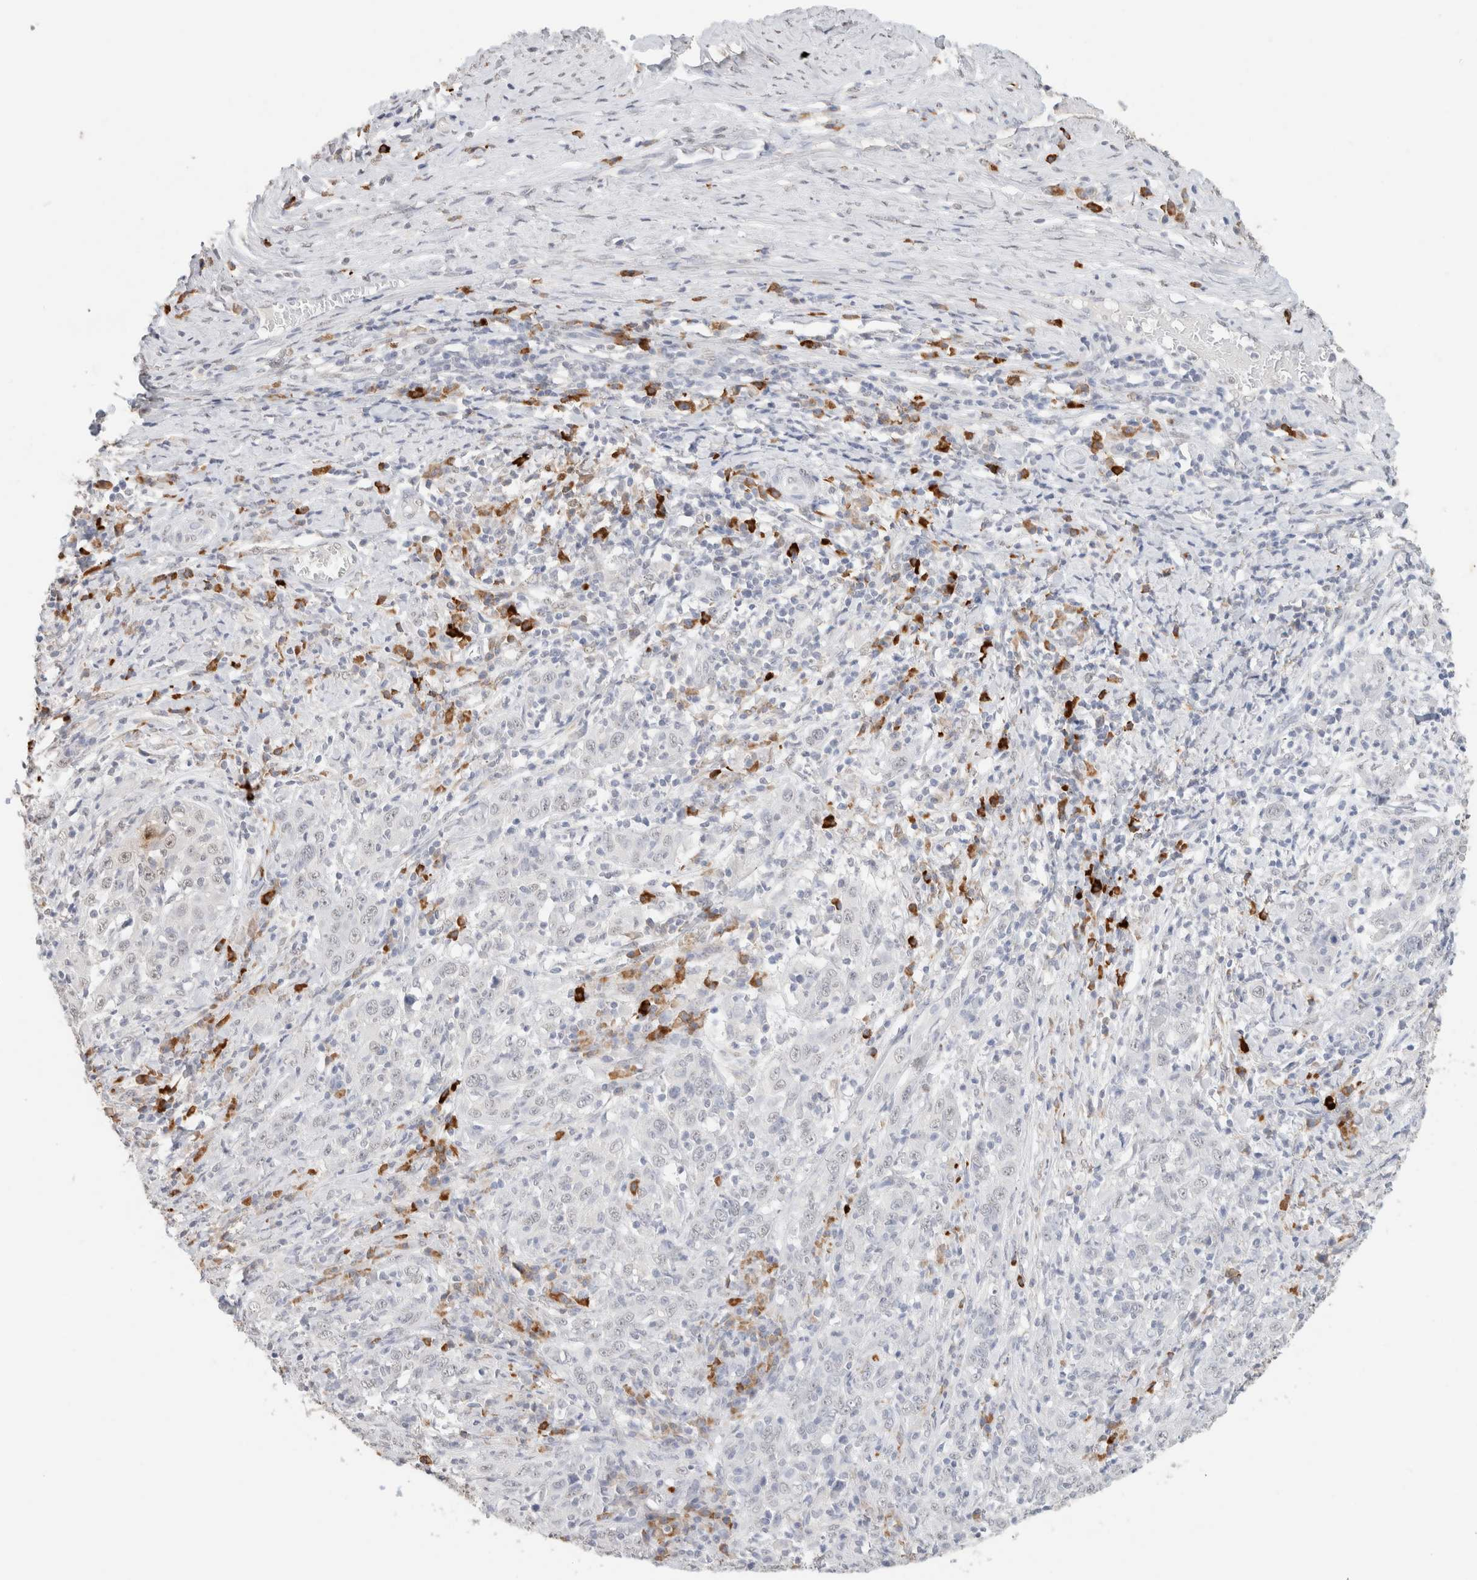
{"staining": {"intensity": "negative", "quantity": "none", "location": "none"}, "tissue": "cervical cancer", "cell_type": "Tumor cells", "image_type": "cancer", "snomed": [{"axis": "morphology", "description": "Squamous cell carcinoma, NOS"}, {"axis": "topography", "description": "Cervix"}], "caption": "The image shows no significant expression in tumor cells of cervical cancer.", "gene": "CD80", "patient": {"sex": "female", "age": 46}}